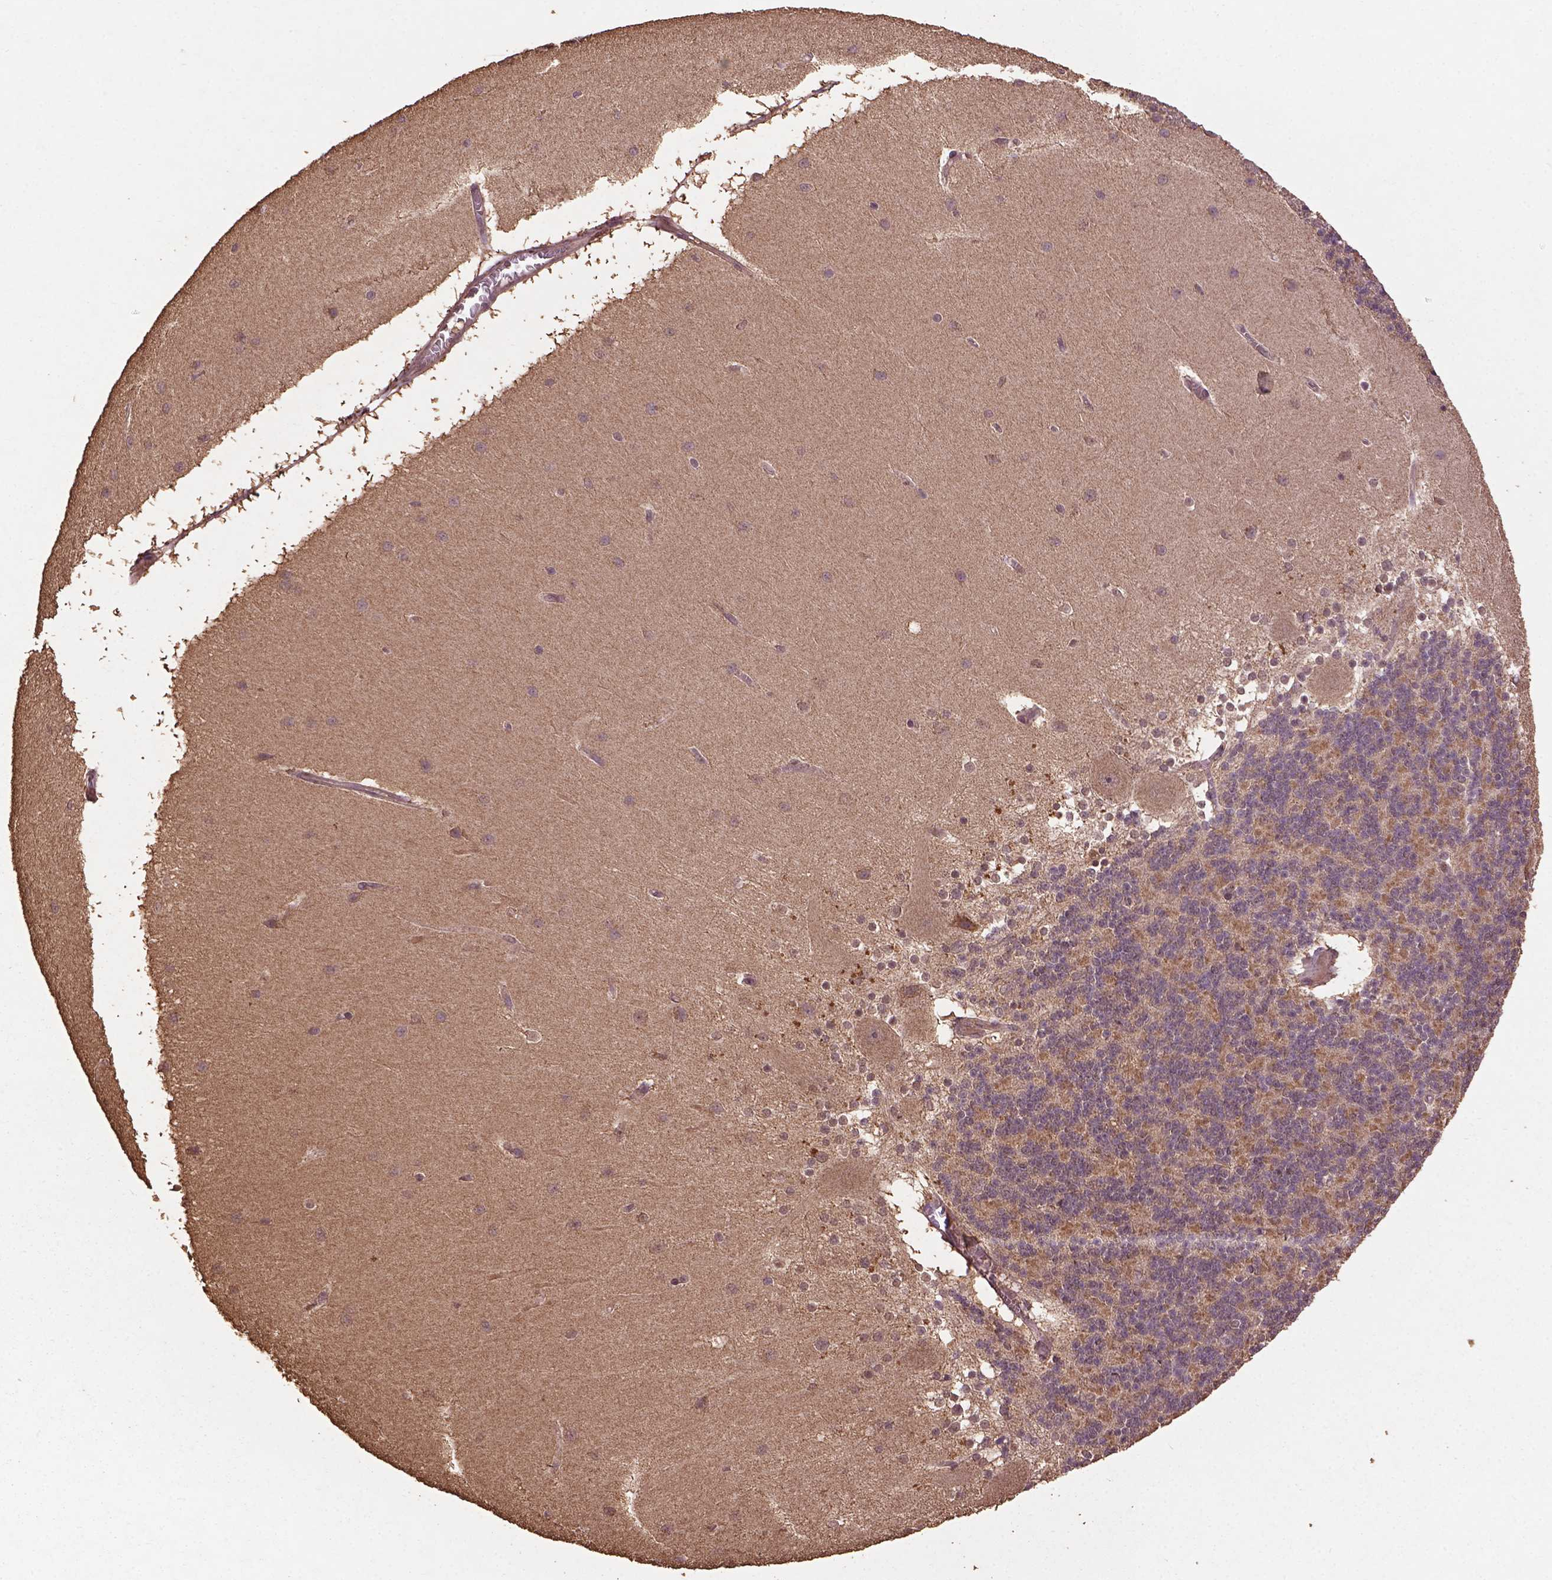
{"staining": {"intensity": "moderate", "quantity": ">75%", "location": "cytoplasmic/membranous"}, "tissue": "cerebellum", "cell_type": "Cells in granular layer", "image_type": "normal", "snomed": [{"axis": "morphology", "description": "Normal tissue, NOS"}, {"axis": "topography", "description": "Cerebellum"}], "caption": "This is a micrograph of immunohistochemistry staining of benign cerebellum, which shows moderate staining in the cytoplasmic/membranous of cells in granular layer.", "gene": "BABAM1", "patient": {"sex": "female", "age": 54}}